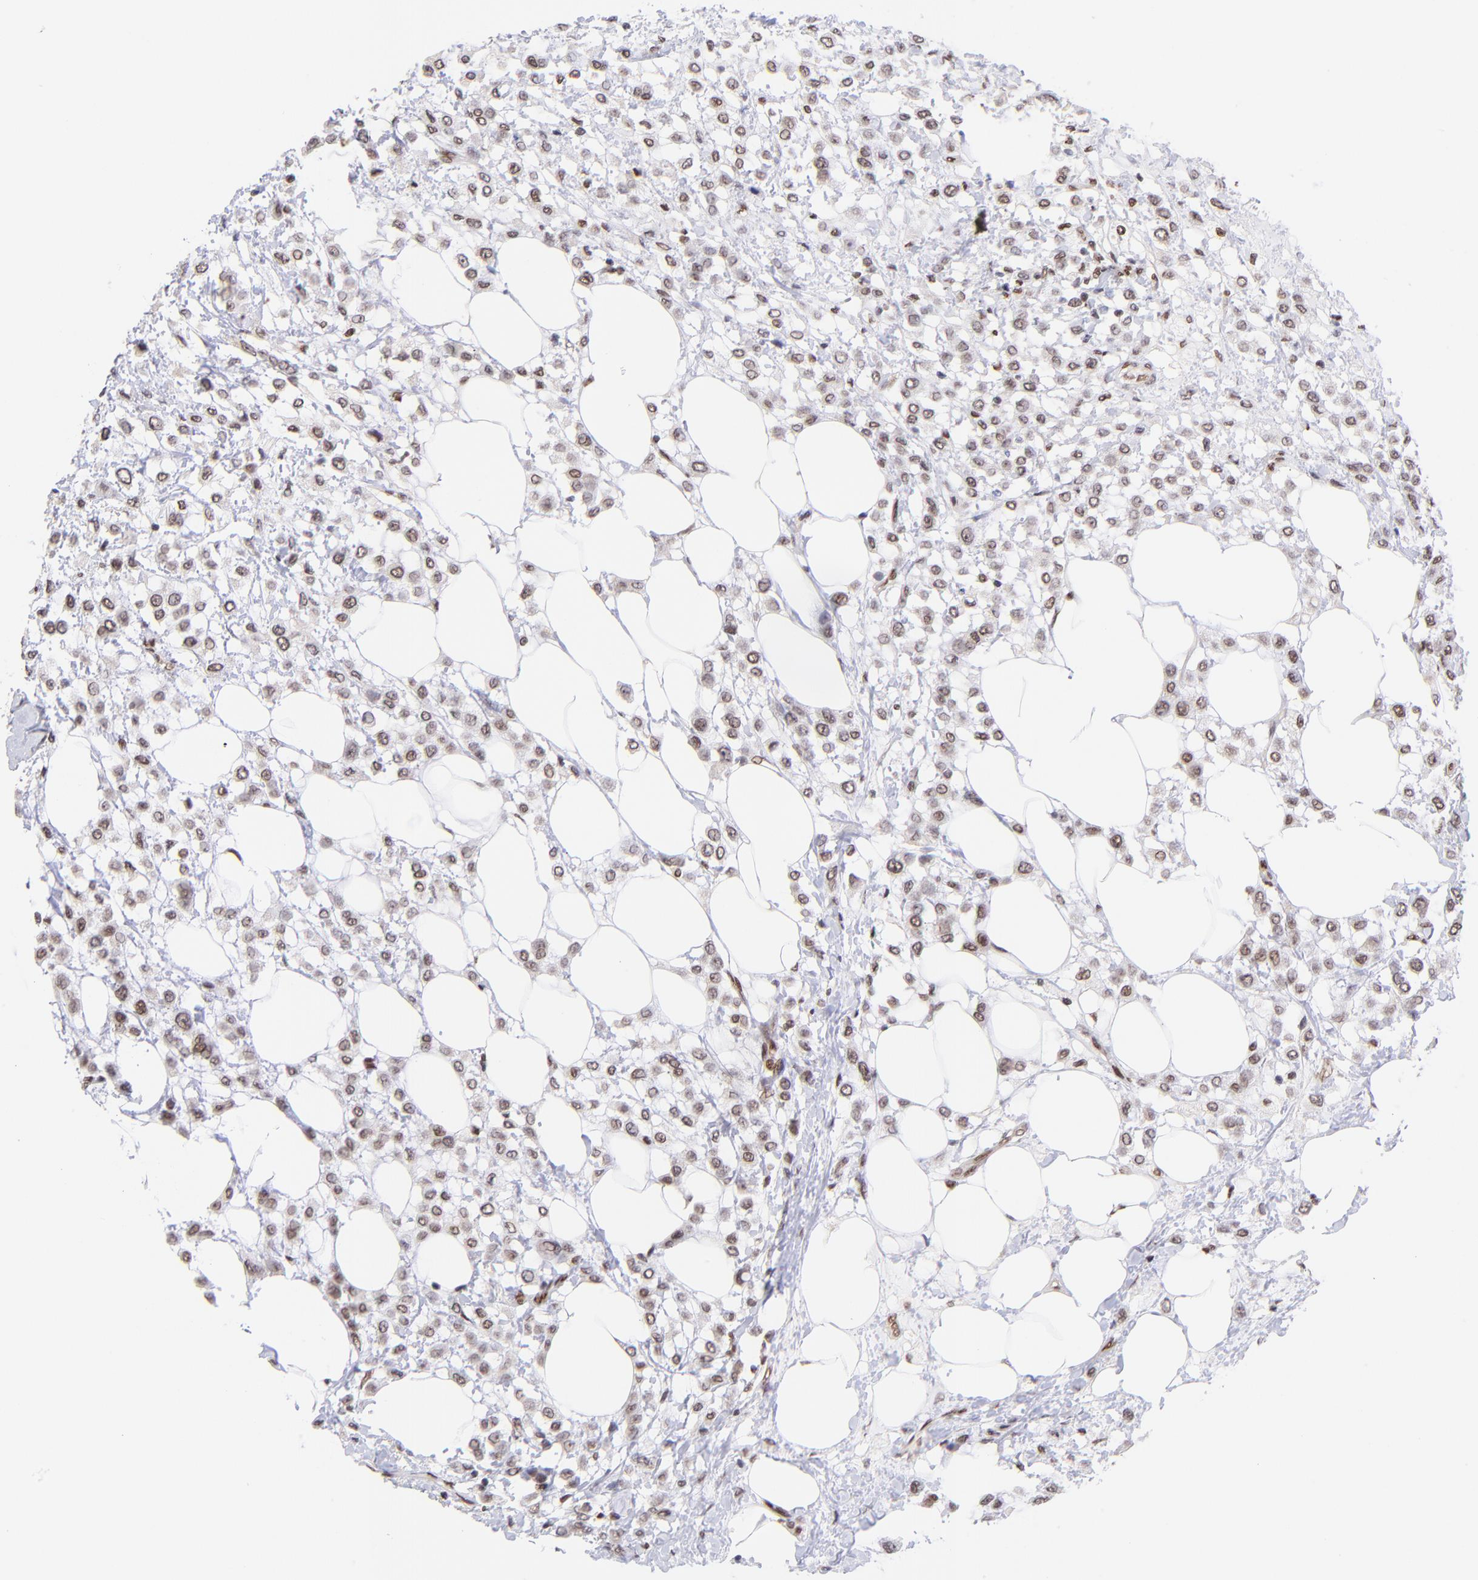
{"staining": {"intensity": "moderate", "quantity": ">75%", "location": "nuclear"}, "tissue": "breast cancer", "cell_type": "Tumor cells", "image_type": "cancer", "snomed": [{"axis": "morphology", "description": "Lobular carcinoma"}, {"axis": "topography", "description": "Breast"}], "caption": "Protein expression analysis of human breast cancer reveals moderate nuclear staining in approximately >75% of tumor cells.", "gene": "MIDEAS", "patient": {"sex": "female", "age": 85}}